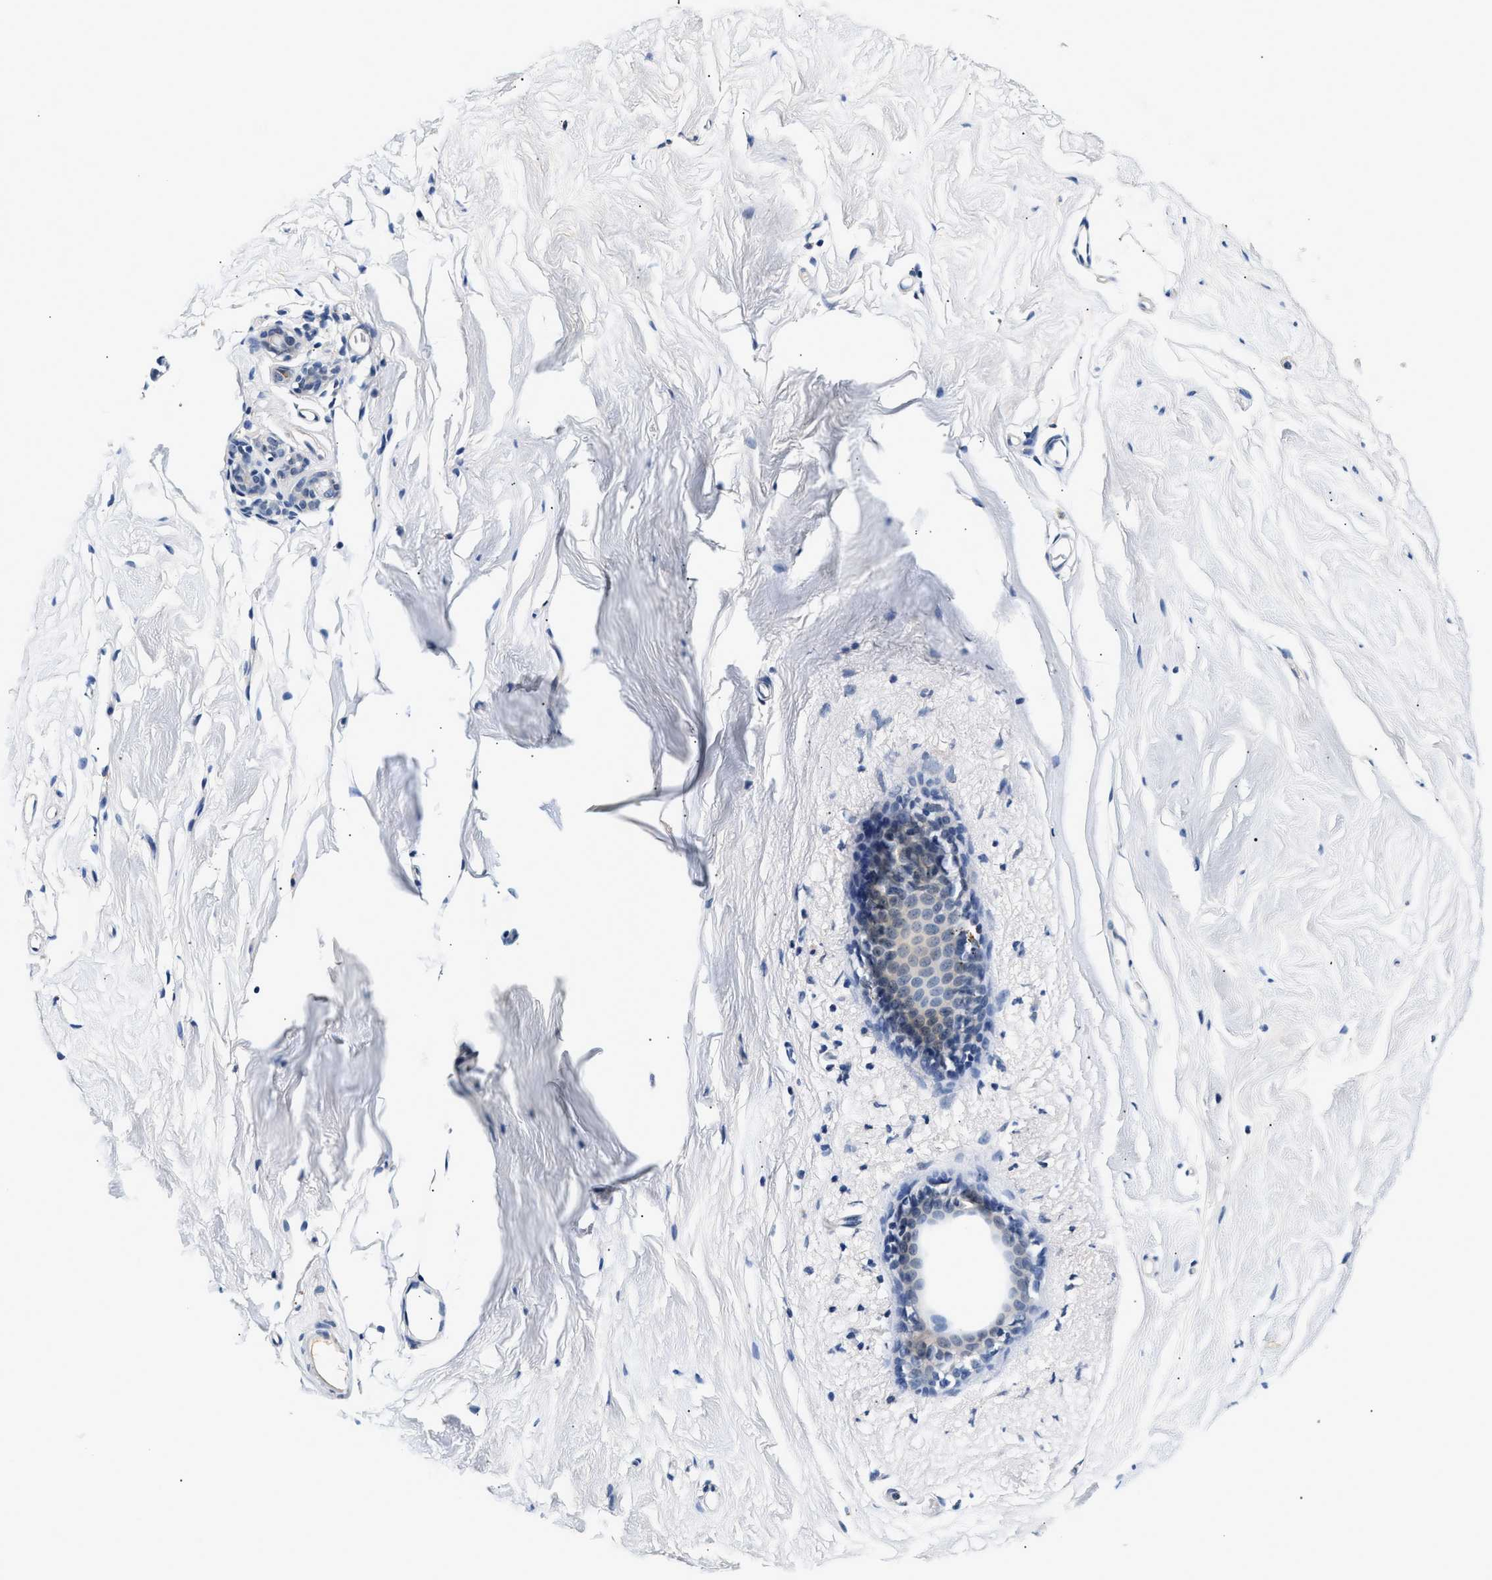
{"staining": {"intensity": "negative", "quantity": "none", "location": "none"}, "tissue": "breast", "cell_type": "Adipocytes", "image_type": "normal", "snomed": [{"axis": "morphology", "description": "Normal tissue, NOS"}, {"axis": "topography", "description": "Breast"}], "caption": "DAB (3,3'-diaminobenzidine) immunohistochemical staining of unremarkable breast displays no significant expression in adipocytes. (DAB (3,3'-diaminobenzidine) immunohistochemistry (IHC), high magnification).", "gene": "MED22", "patient": {"sex": "female", "age": 62}}